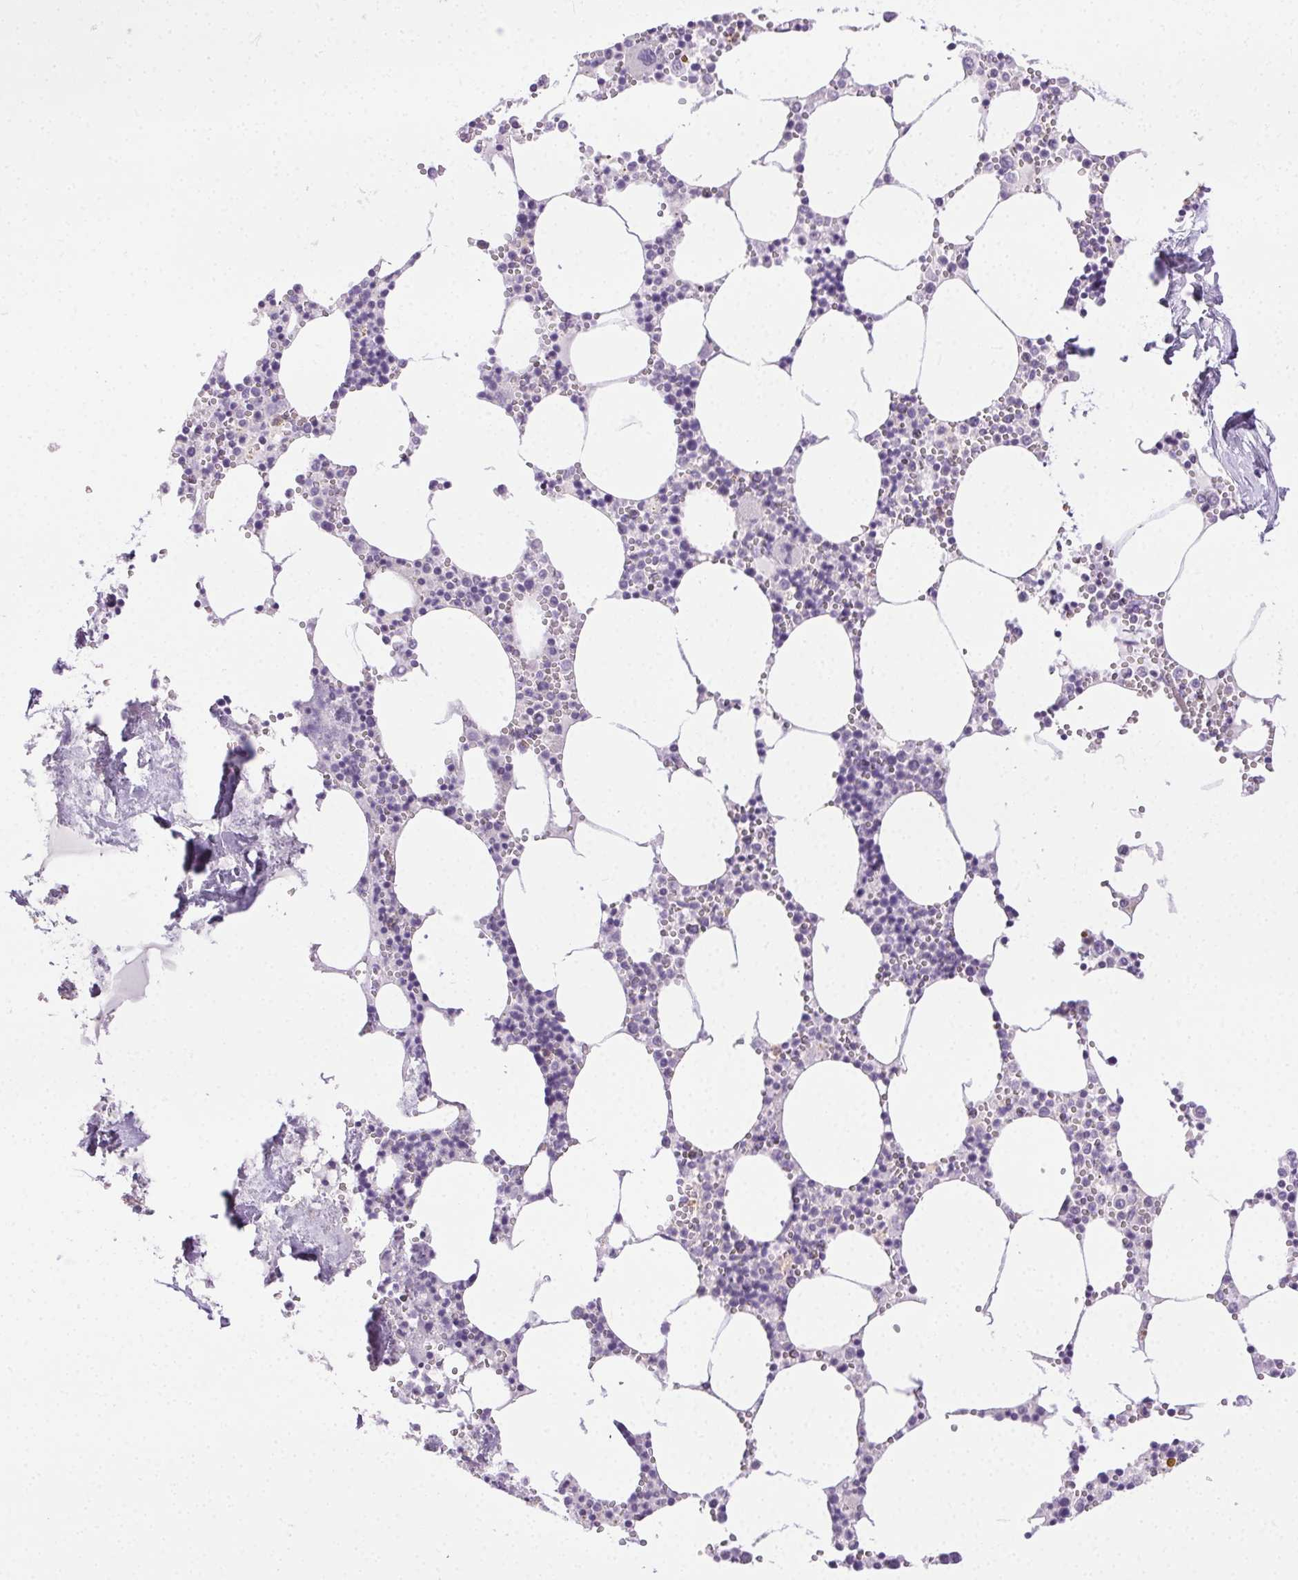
{"staining": {"intensity": "negative", "quantity": "none", "location": "none"}, "tissue": "bone marrow", "cell_type": "Hematopoietic cells", "image_type": "normal", "snomed": [{"axis": "morphology", "description": "Normal tissue, NOS"}, {"axis": "topography", "description": "Bone marrow"}], "caption": "Immunohistochemistry (IHC) micrograph of normal bone marrow: bone marrow stained with DAB displays no significant protein positivity in hematopoietic cells. (DAB immunohistochemistry (IHC), high magnification).", "gene": "C20orf85", "patient": {"sex": "male", "age": 54}}